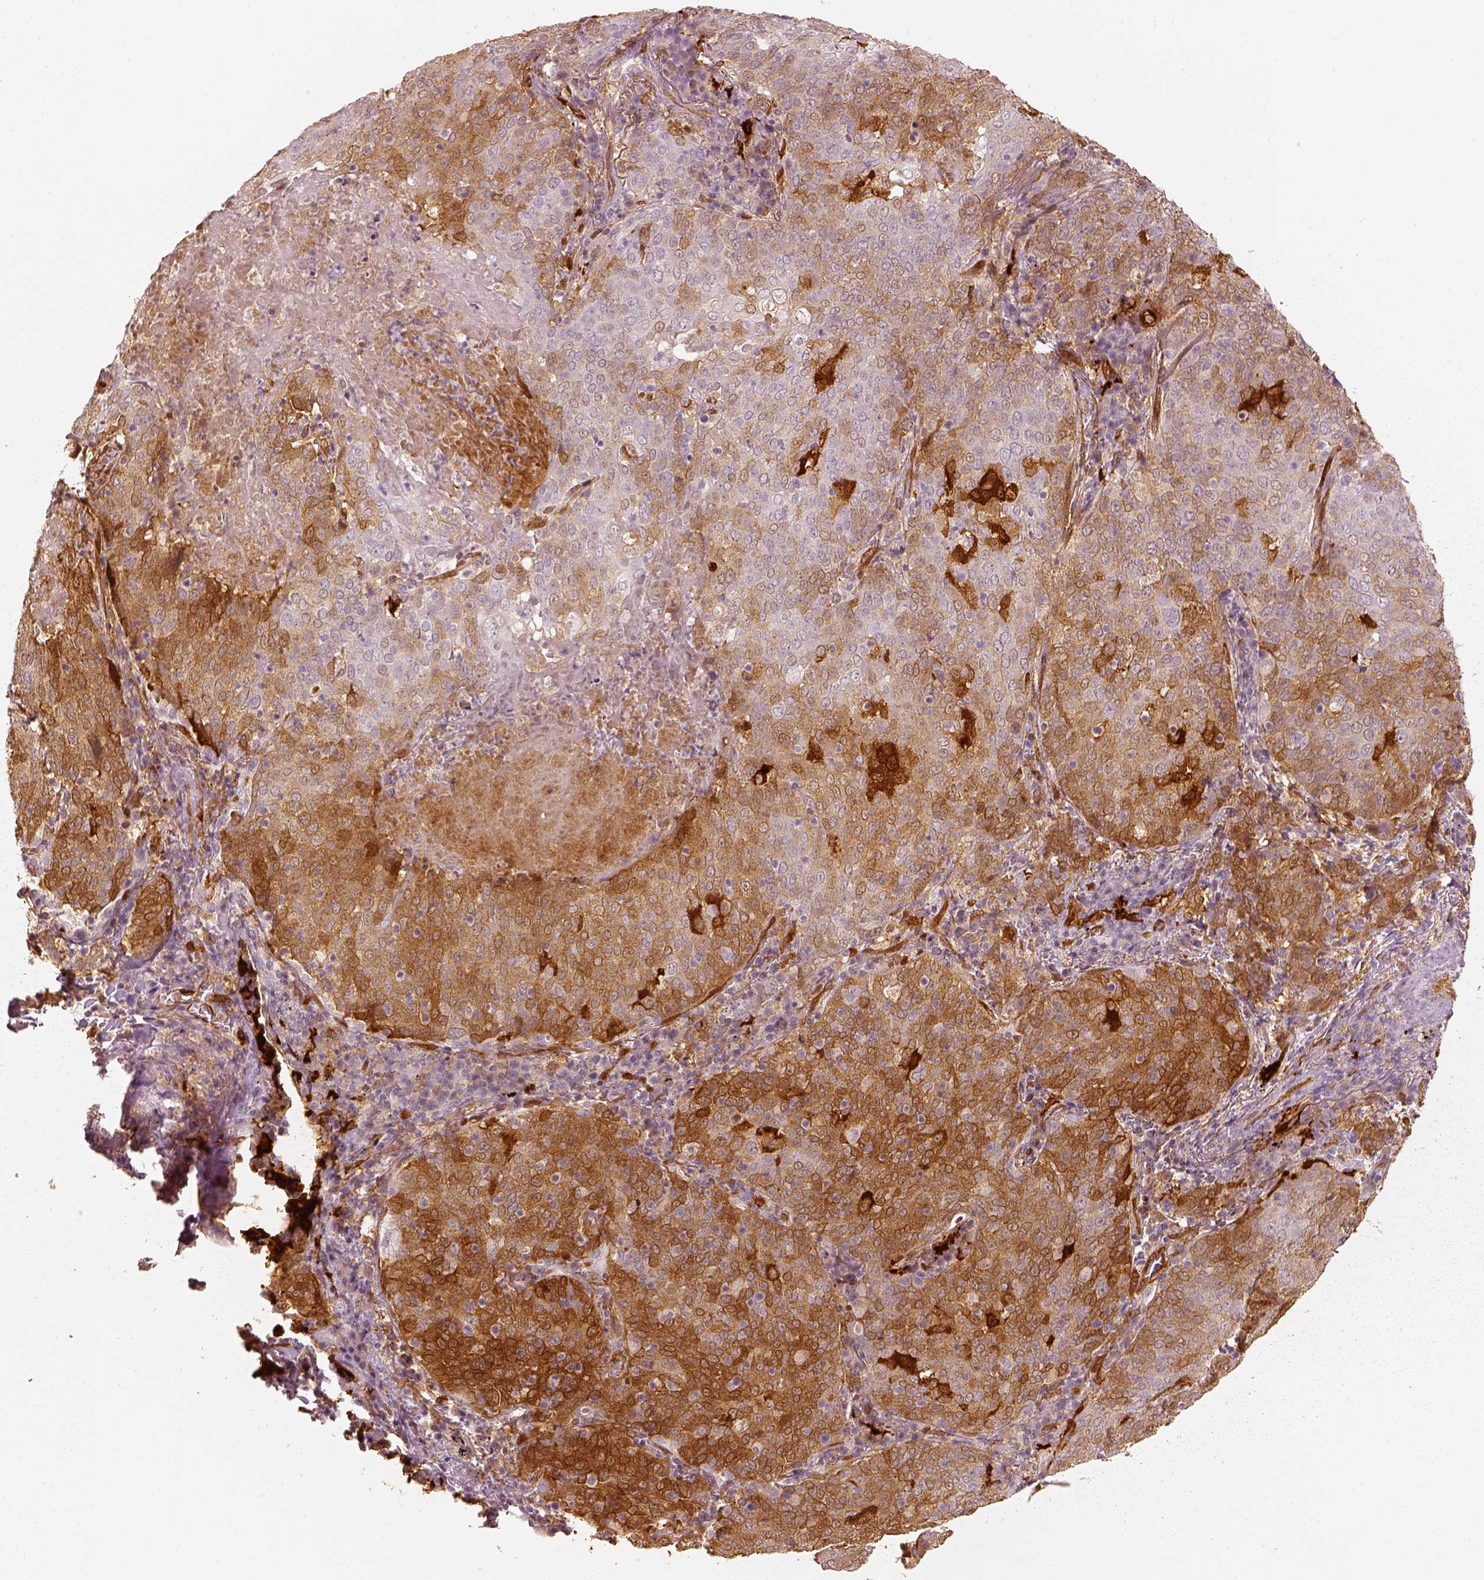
{"staining": {"intensity": "moderate", "quantity": "25%-75%", "location": "cytoplasmic/membranous"}, "tissue": "lung cancer", "cell_type": "Tumor cells", "image_type": "cancer", "snomed": [{"axis": "morphology", "description": "Squamous cell carcinoma, NOS"}, {"axis": "topography", "description": "Lung"}], "caption": "Moderate cytoplasmic/membranous positivity for a protein is present in about 25%-75% of tumor cells of squamous cell carcinoma (lung) using IHC.", "gene": "FSCN1", "patient": {"sex": "male", "age": 82}}